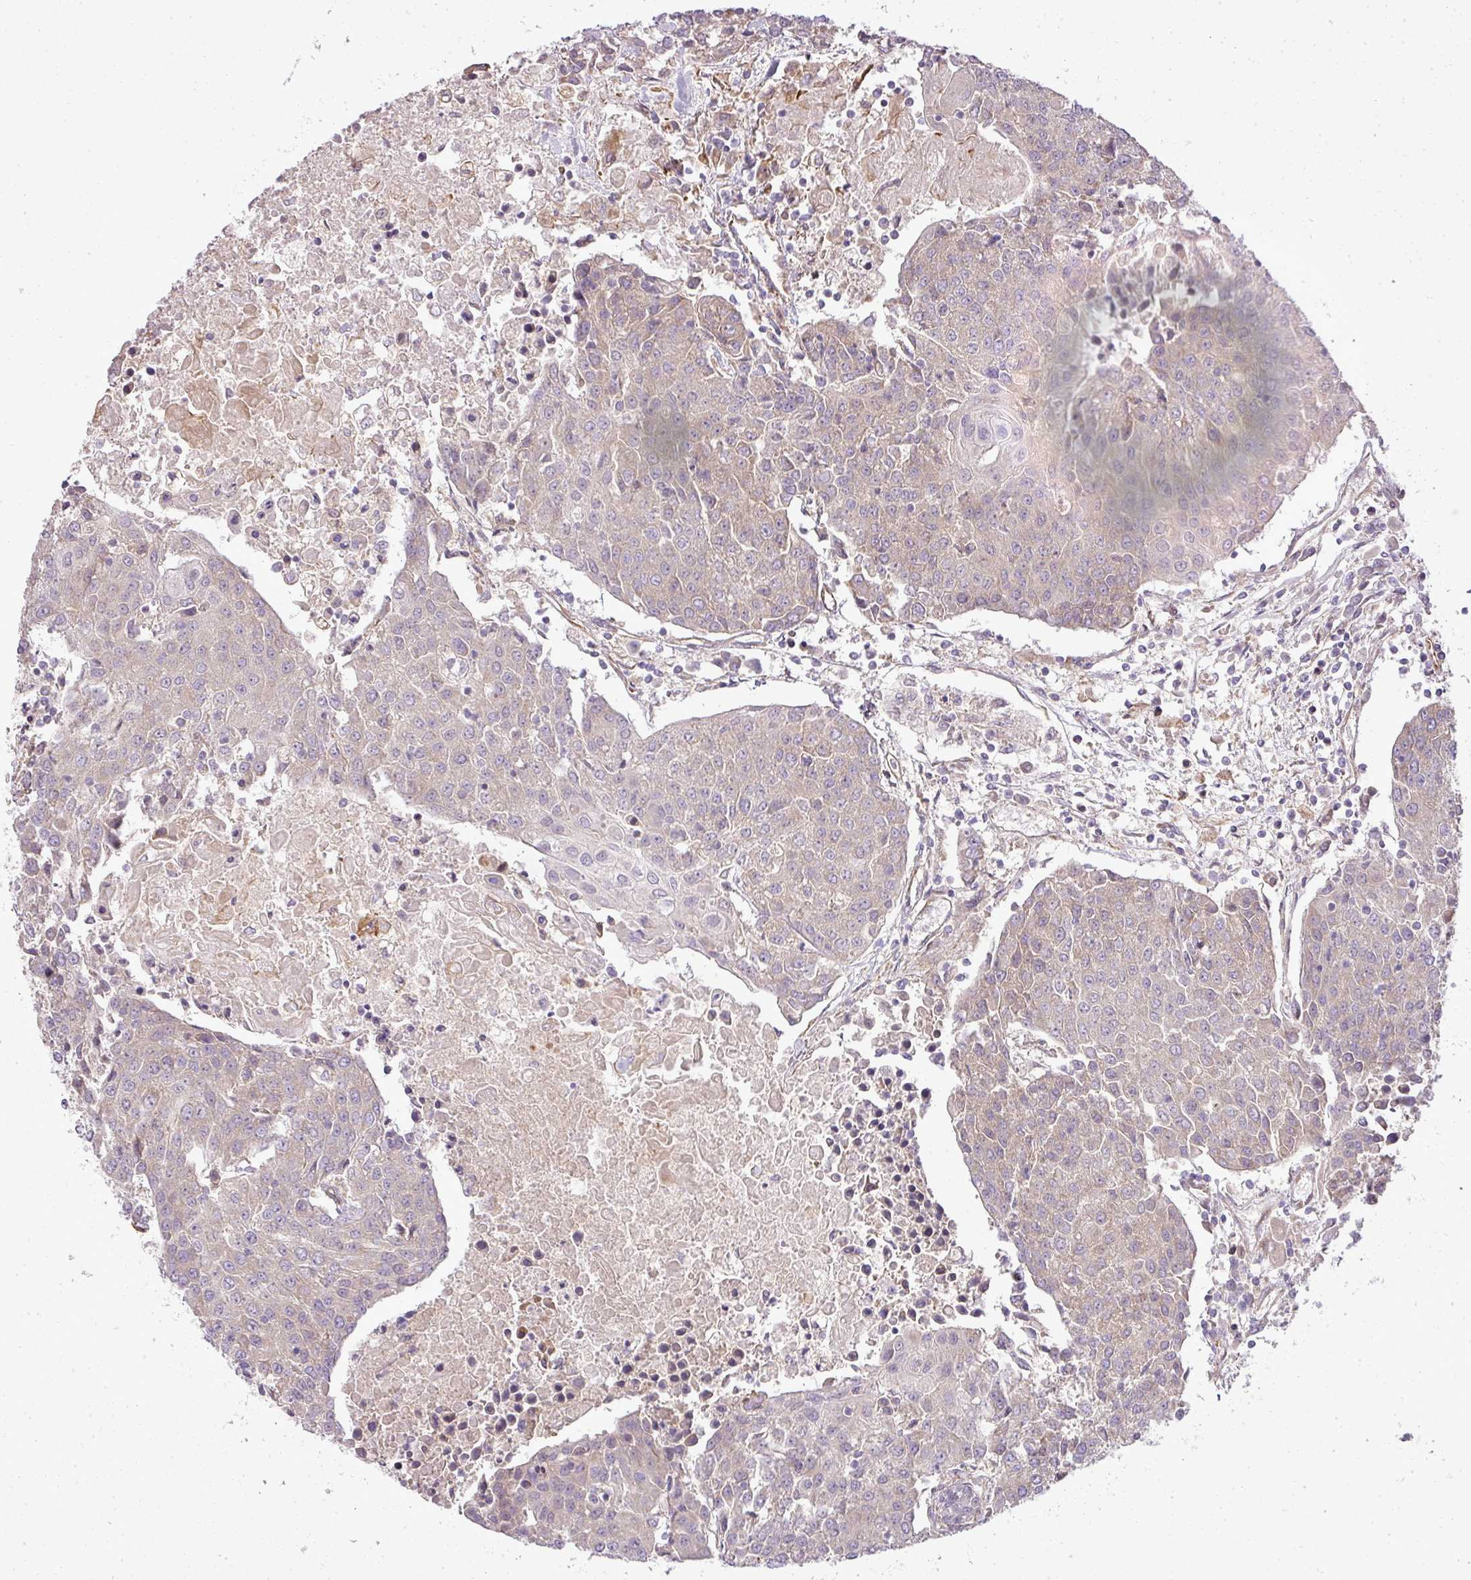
{"staining": {"intensity": "weak", "quantity": "<25%", "location": "cytoplasmic/membranous"}, "tissue": "urothelial cancer", "cell_type": "Tumor cells", "image_type": "cancer", "snomed": [{"axis": "morphology", "description": "Urothelial carcinoma, High grade"}, {"axis": "topography", "description": "Urinary bladder"}], "caption": "This is an immunohistochemistry (IHC) histopathology image of urothelial carcinoma (high-grade). There is no positivity in tumor cells.", "gene": "PDRG1", "patient": {"sex": "female", "age": 85}}